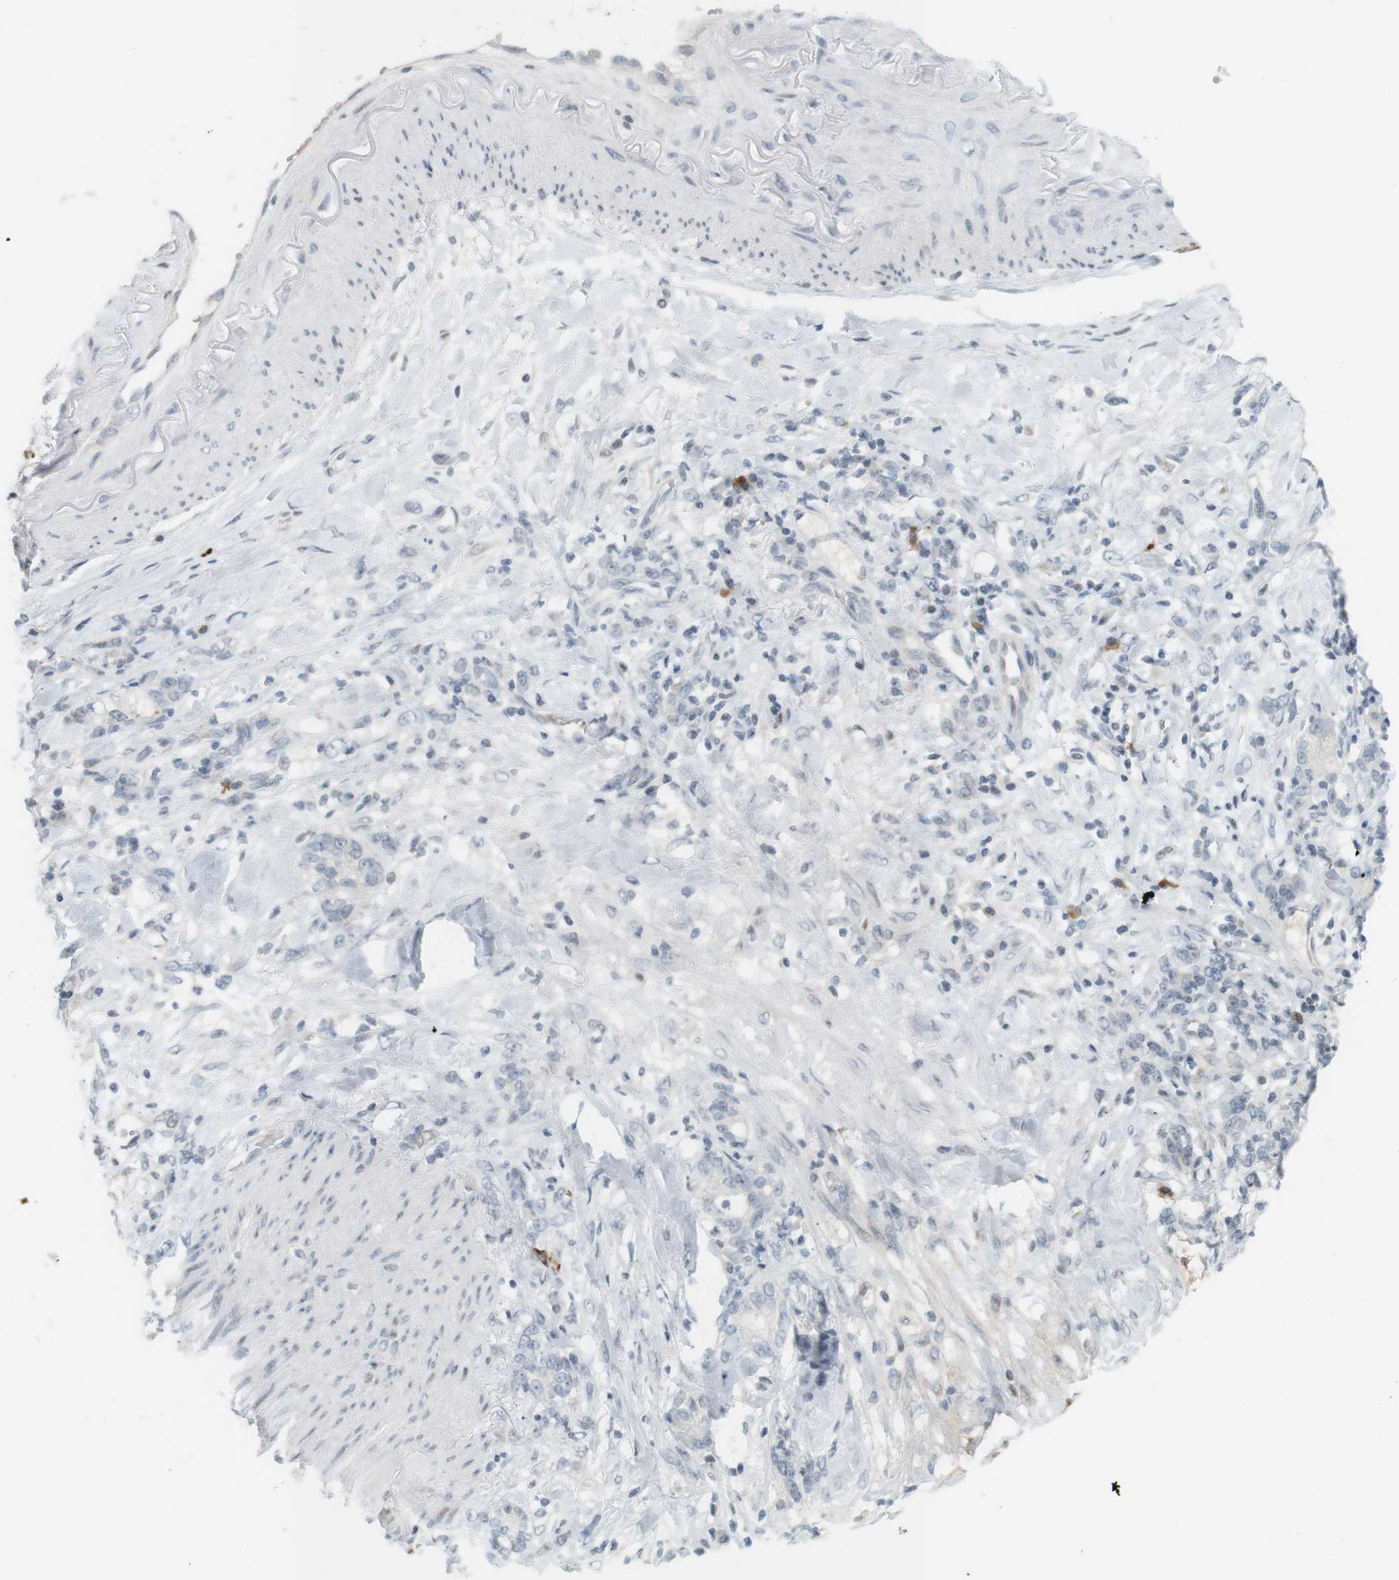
{"staining": {"intensity": "negative", "quantity": "none", "location": "none"}, "tissue": "stomach cancer", "cell_type": "Tumor cells", "image_type": "cancer", "snomed": [{"axis": "morphology", "description": "Adenocarcinoma, NOS"}, {"axis": "topography", "description": "Stomach, lower"}], "caption": "Human adenocarcinoma (stomach) stained for a protein using immunohistochemistry (IHC) demonstrates no staining in tumor cells.", "gene": "DMC1", "patient": {"sex": "male", "age": 88}}